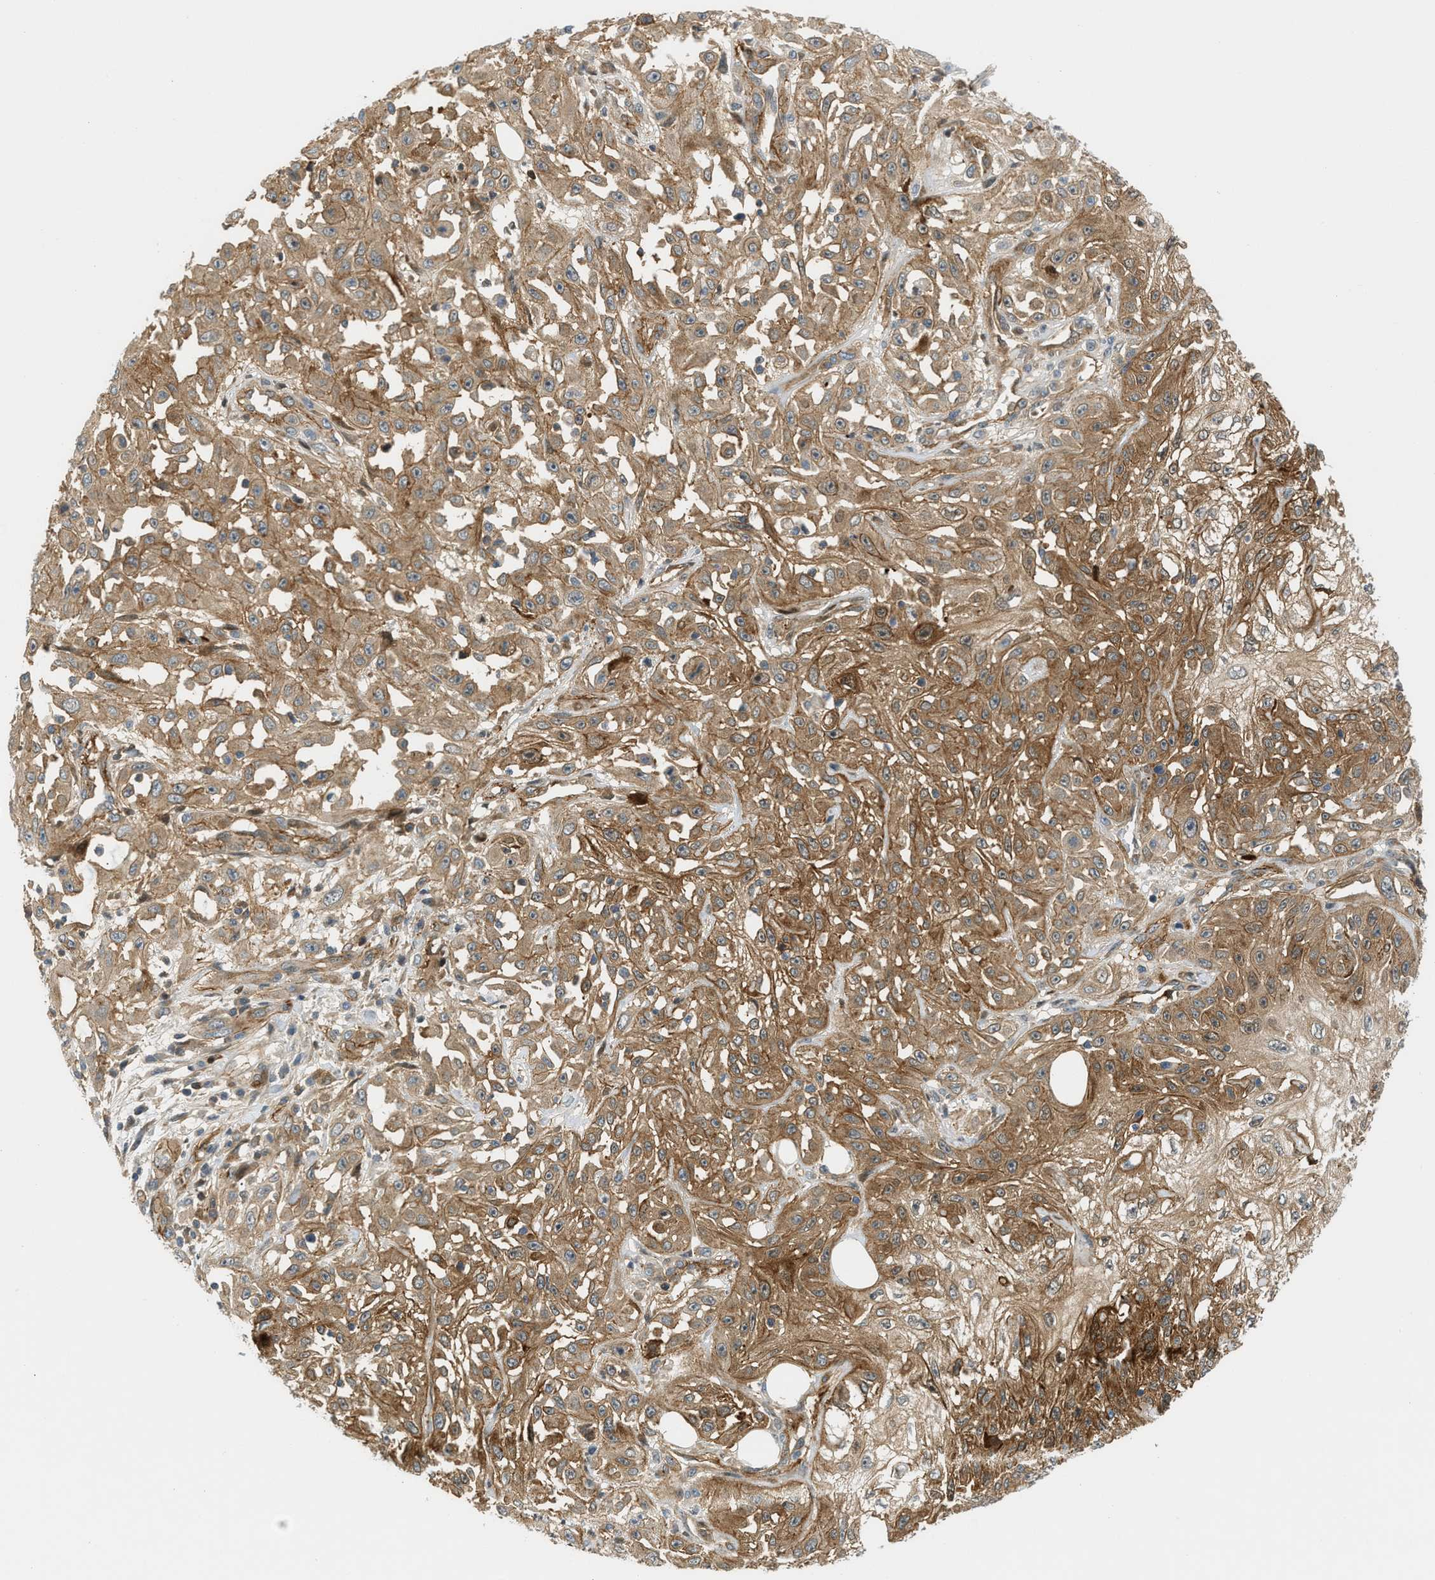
{"staining": {"intensity": "moderate", "quantity": ">75%", "location": "cytoplasmic/membranous"}, "tissue": "skin cancer", "cell_type": "Tumor cells", "image_type": "cancer", "snomed": [{"axis": "morphology", "description": "Squamous cell carcinoma, NOS"}, {"axis": "morphology", "description": "Squamous cell carcinoma, metastatic, NOS"}, {"axis": "topography", "description": "Skin"}, {"axis": "topography", "description": "Lymph node"}], "caption": "Skin cancer tissue shows moderate cytoplasmic/membranous positivity in about >75% of tumor cells, visualized by immunohistochemistry.", "gene": "EDNRA", "patient": {"sex": "male", "age": 75}}